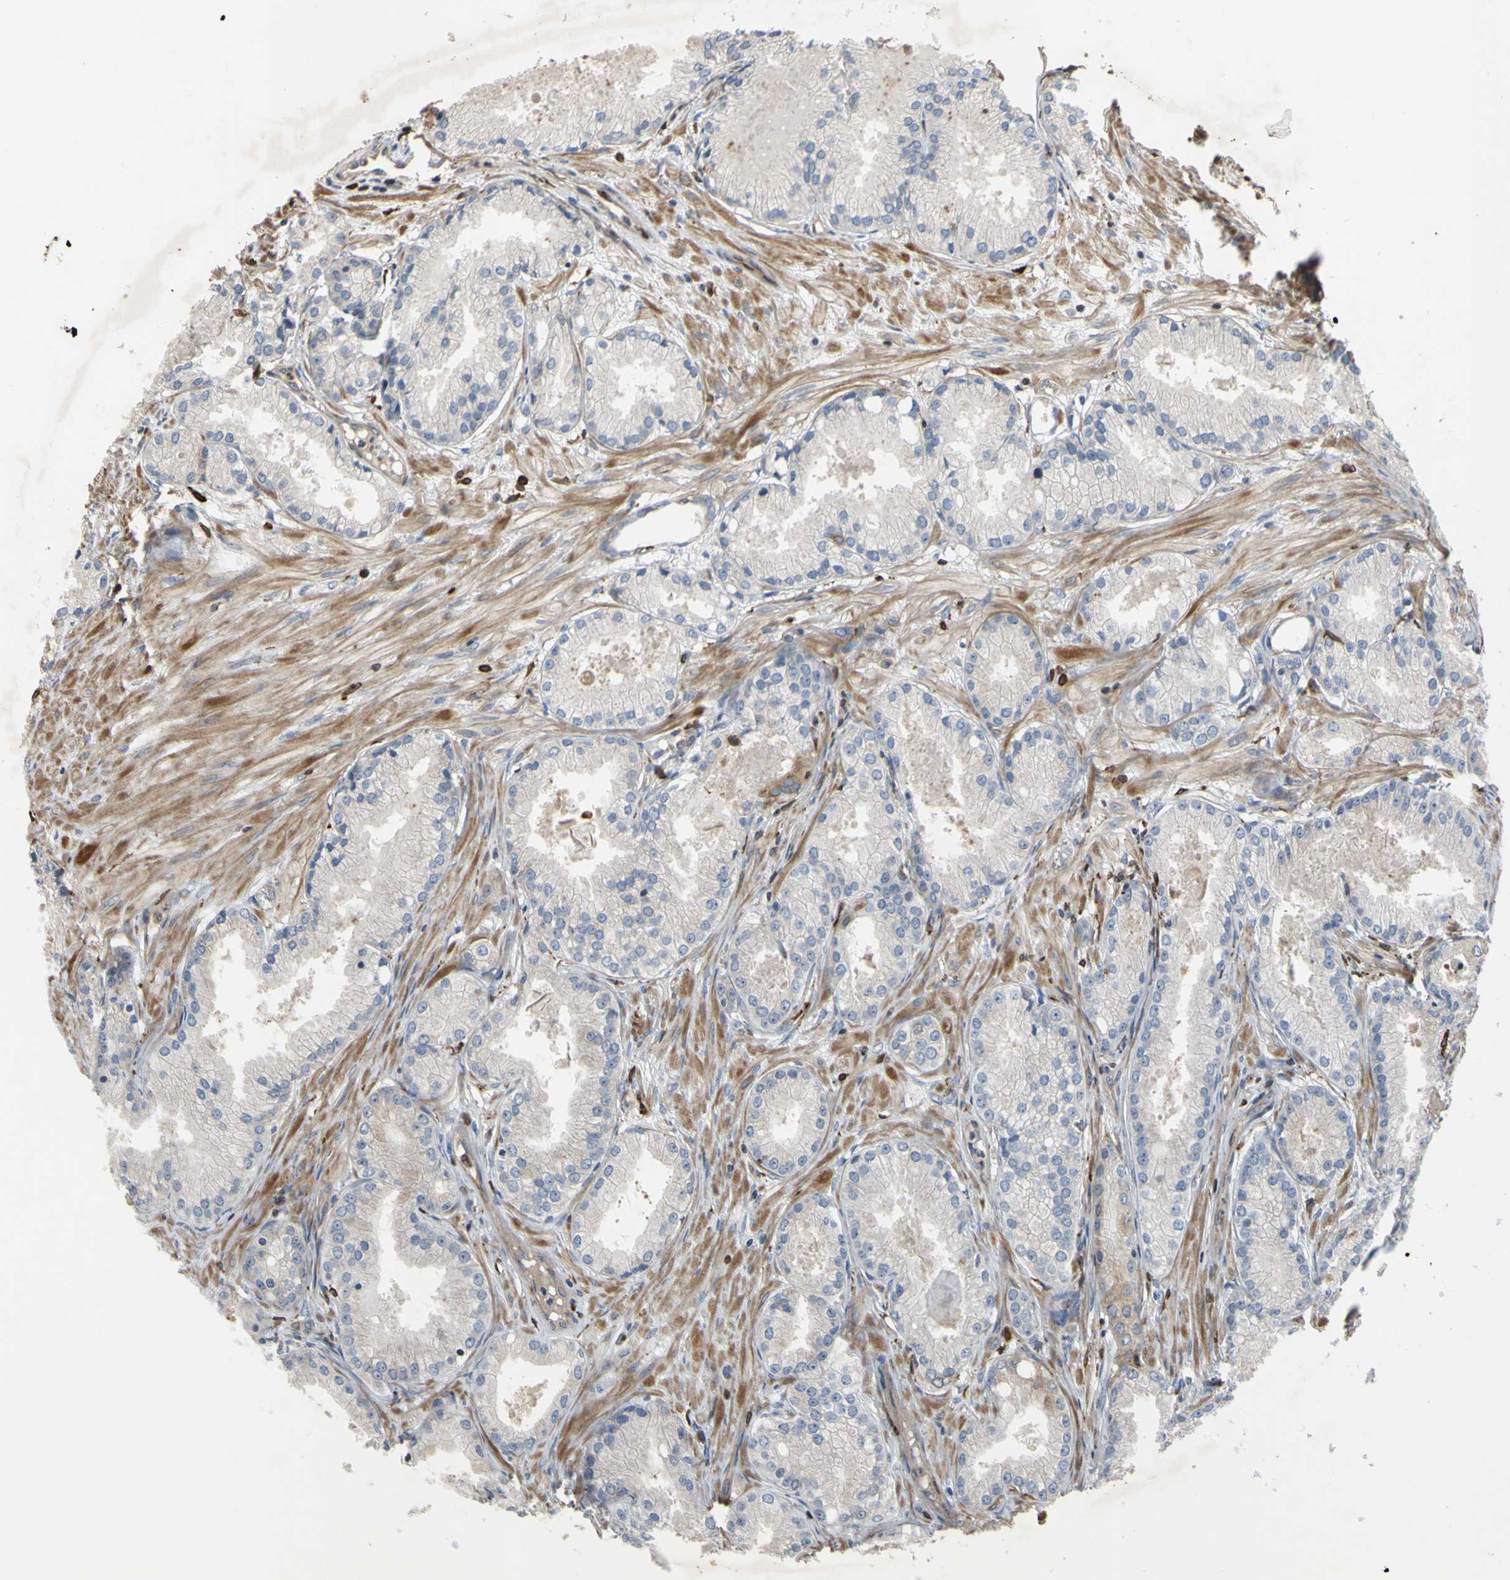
{"staining": {"intensity": "weak", "quantity": ">75%", "location": "cytoplasmic/membranous"}, "tissue": "prostate cancer", "cell_type": "Tumor cells", "image_type": "cancer", "snomed": [{"axis": "morphology", "description": "Adenocarcinoma, Low grade"}, {"axis": "topography", "description": "Prostate"}], "caption": "A low amount of weak cytoplasmic/membranous staining is present in about >75% of tumor cells in prostate cancer (adenocarcinoma (low-grade)) tissue.", "gene": "PLXNA2", "patient": {"sex": "male", "age": 72}}